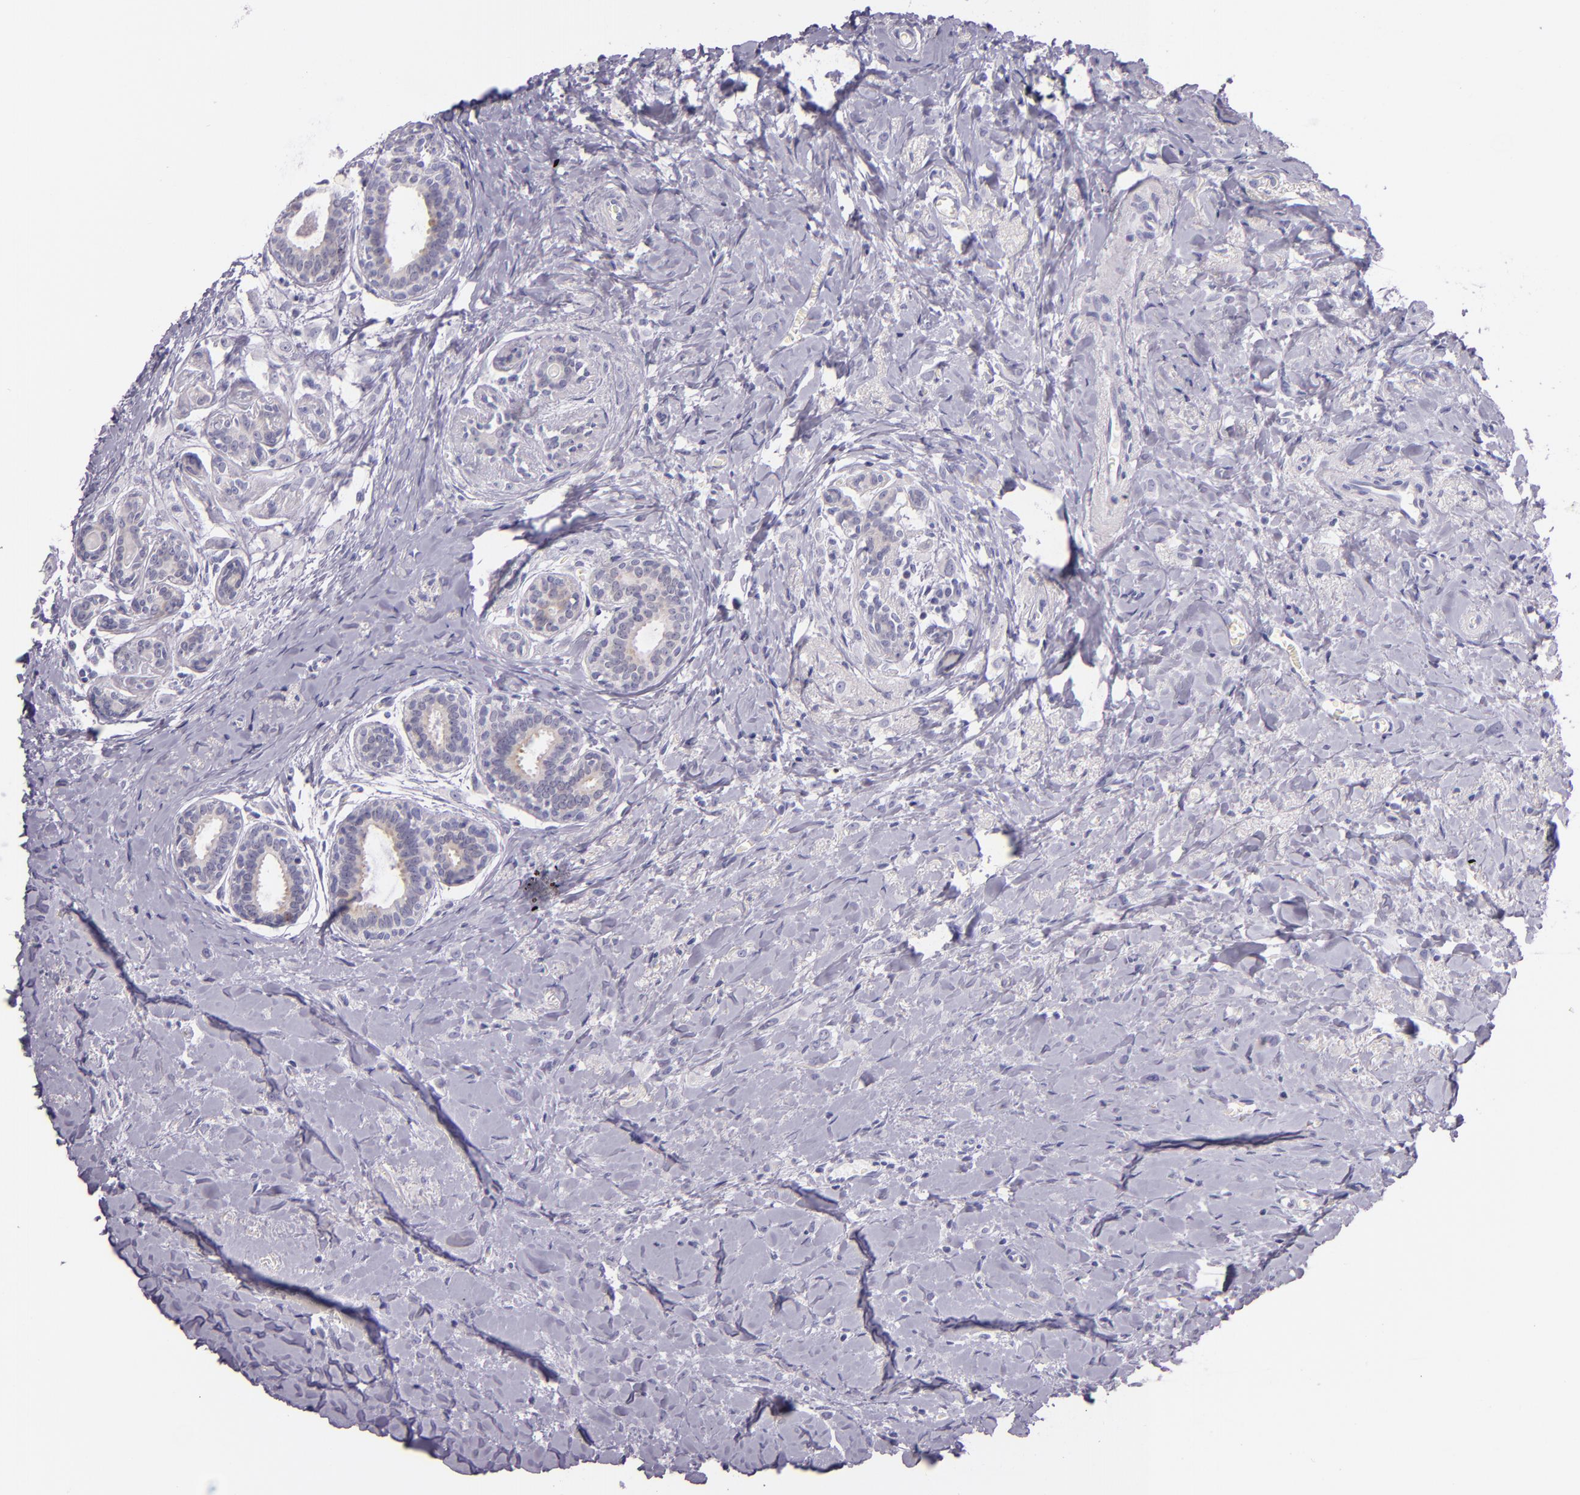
{"staining": {"intensity": "negative", "quantity": "none", "location": "none"}, "tissue": "breast cancer", "cell_type": "Tumor cells", "image_type": "cancer", "snomed": [{"axis": "morphology", "description": "Lobular carcinoma"}, {"axis": "topography", "description": "Breast"}], "caption": "Tumor cells are negative for protein expression in human lobular carcinoma (breast).", "gene": "HSP90AA1", "patient": {"sex": "female", "age": 57}}